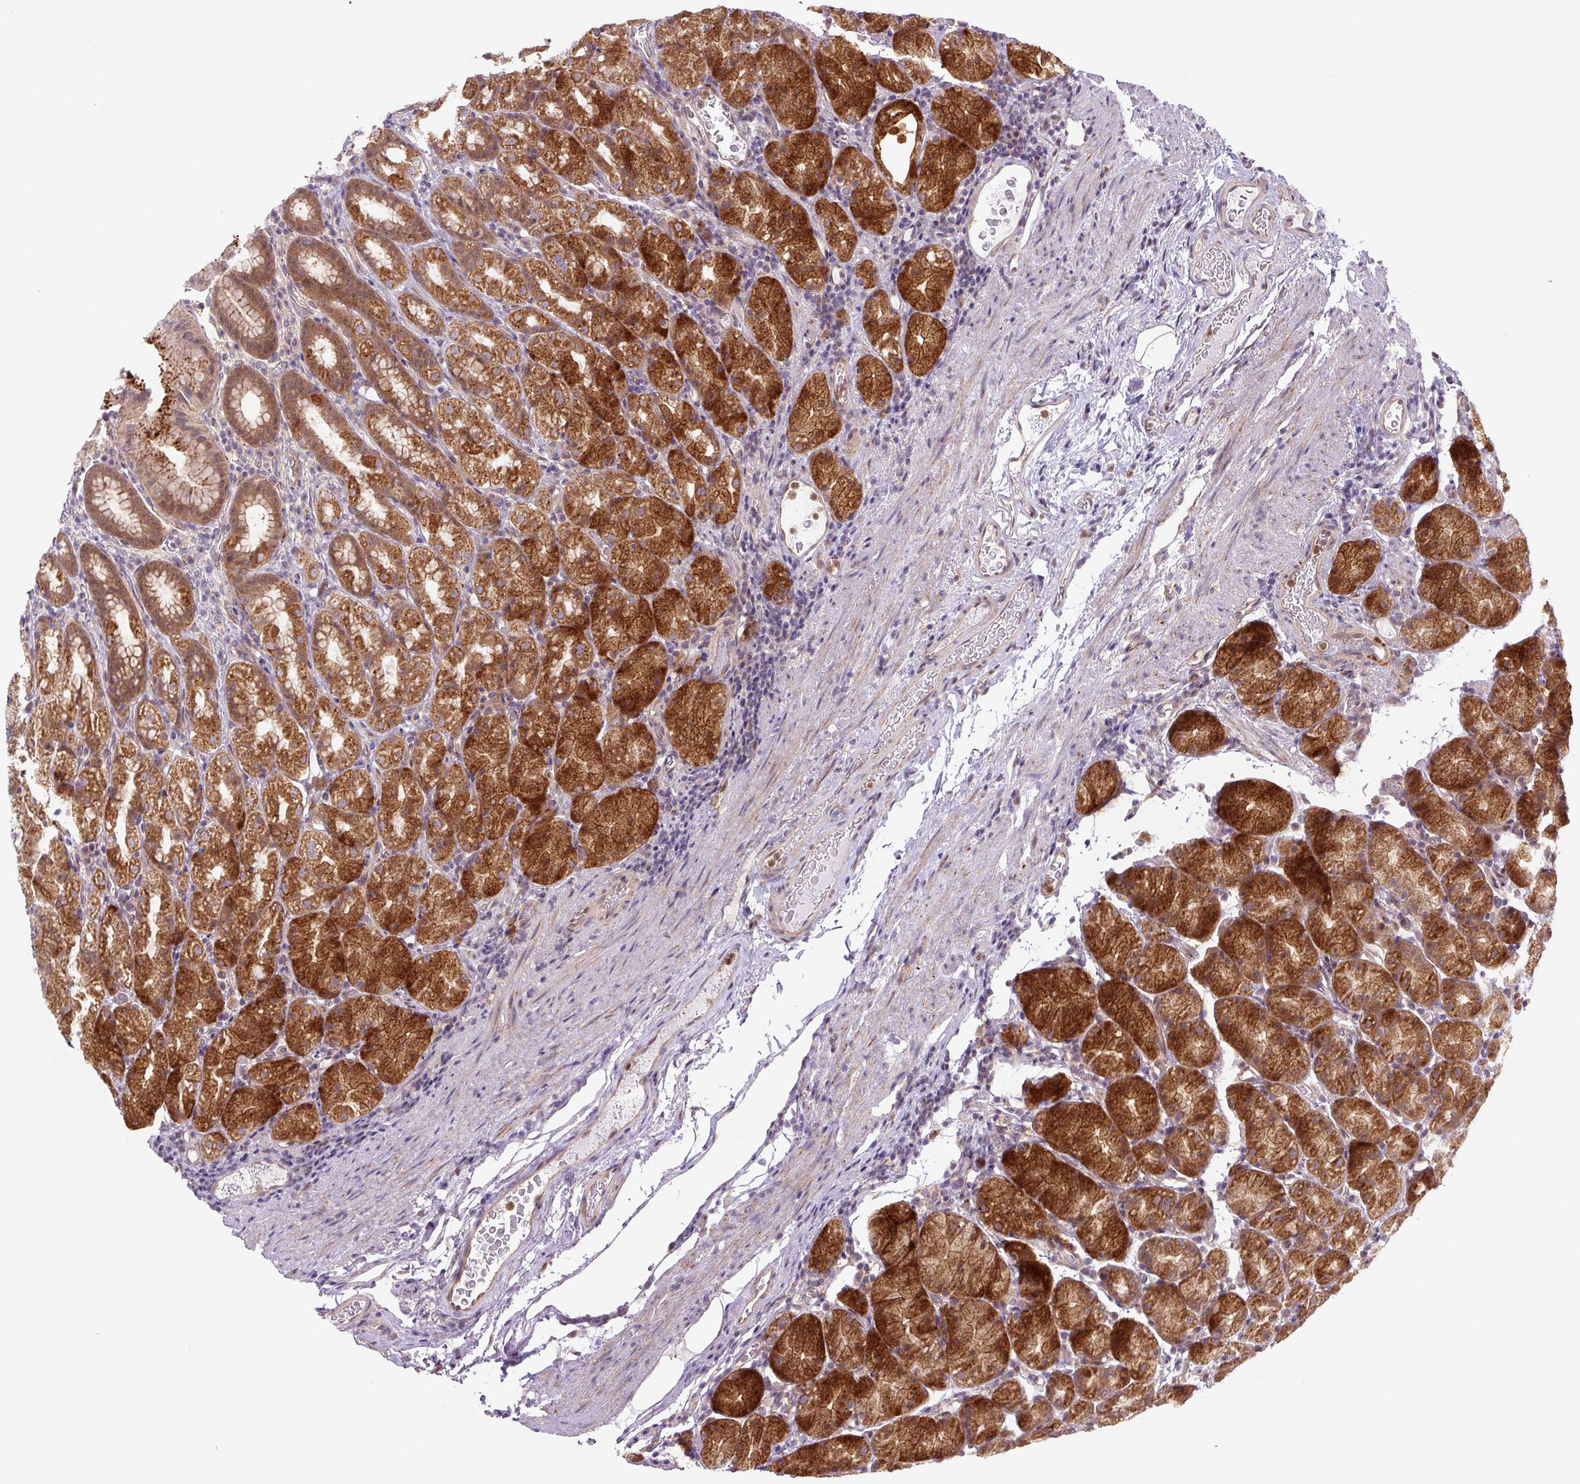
{"staining": {"intensity": "strong", "quantity": ">75%", "location": "cytoplasmic/membranous"}, "tissue": "stomach", "cell_type": "Glandular cells", "image_type": "normal", "snomed": [{"axis": "morphology", "description": "Normal tissue, NOS"}, {"axis": "topography", "description": "Stomach, upper"}, {"axis": "topography", "description": "Stomach"}], "caption": "Glandular cells reveal high levels of strong cytoplasmic/membranous expression in approximately >75% of cells in unremarkable stomach.", "gene": "ZSWIM7", "patient": {"sex": "male", "age": 68}}